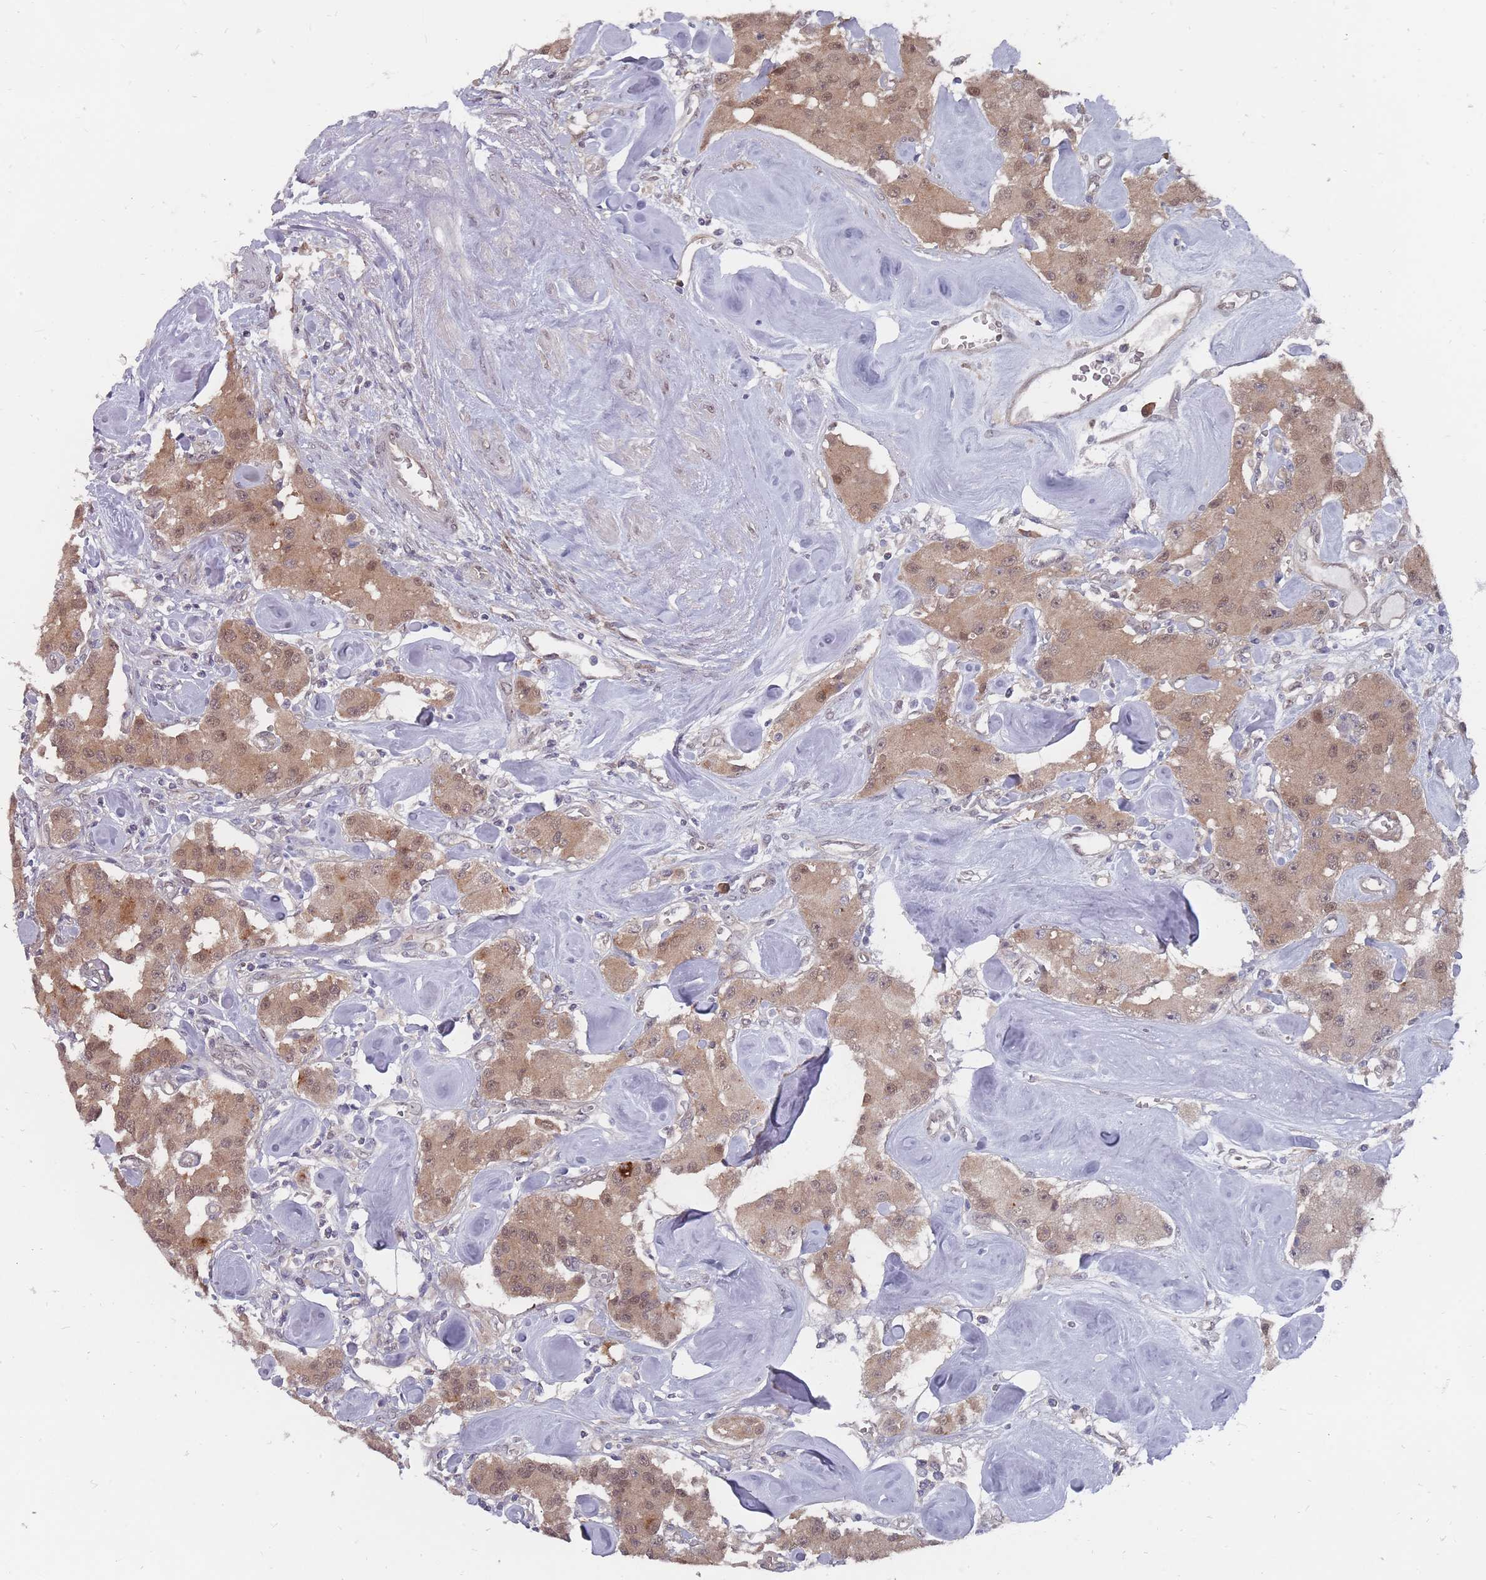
{"staining": {"intensity": "moderate", "quantity": ">75%", "location": "cytoplasmic/membranous,nuclear"}, "tissue": "carcinoid", "cell_type": "Tumor cells", "image_type": "cancer", "snomed": [{"axis": "morphology", "description": "Carcinoid, malignant, NOS"}, {"axis": "topography", "description": "Pancreas"}], "caption": "Immunohistochemistry (IHC) of carcinoid displays medium levels of moderate cytoplasmic/membranous and nuclear expression in about >75% of tumor cells.", "gene": "NKD1", "patient": {"sex": "male", "age": 41}}